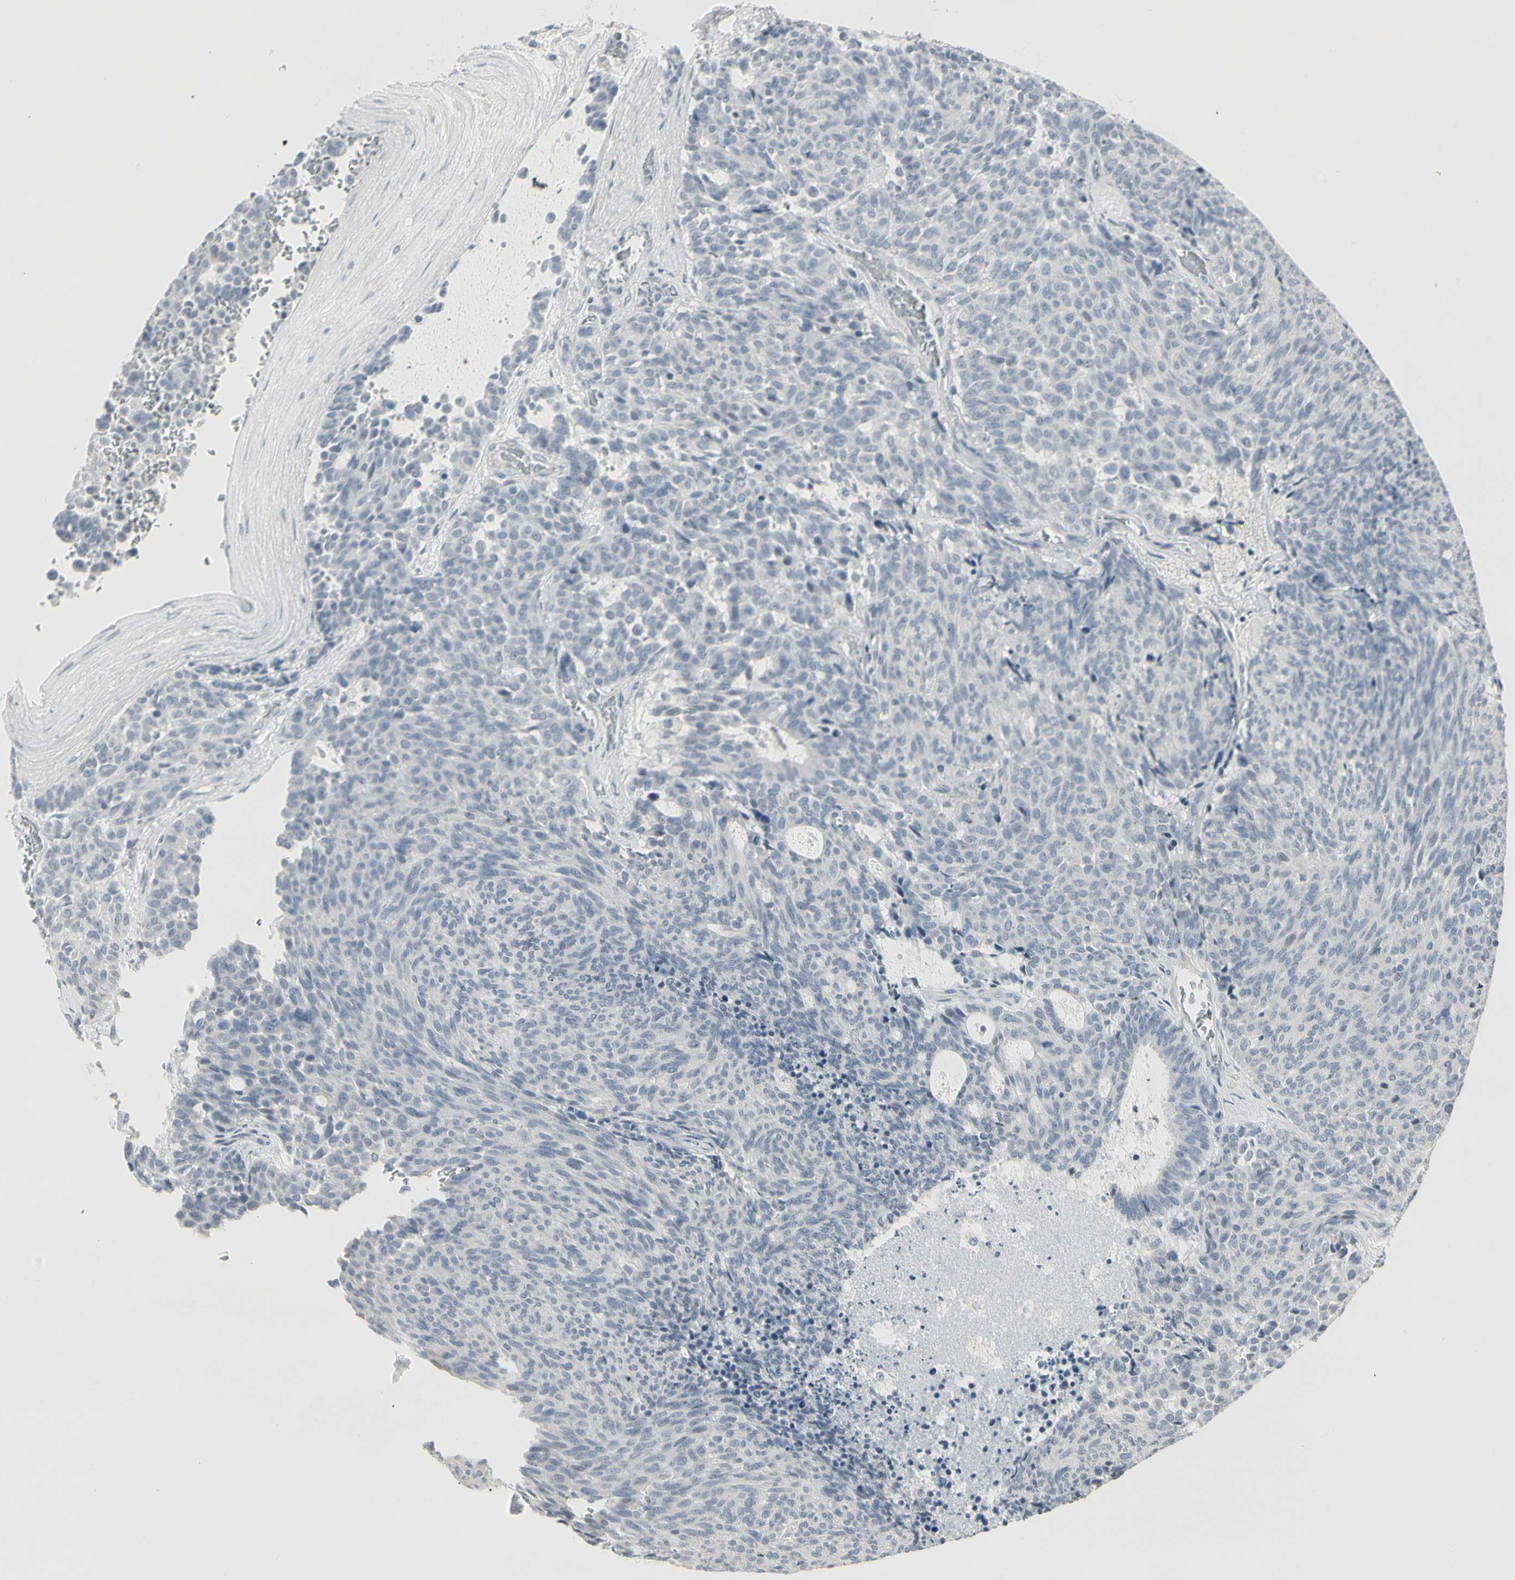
{"staining": {"intensity": "negative", "quantity": "none", "location": "none"}, "tissue": "carcinoid", "cell_type": "Tumor cells", "image_type": "cancer", "snomed": [{"axis": "morphology", "description": "Carcinoid, malignant, NOS"}, {"axis": "topography", "description": "Pancreas"}], "caption": "This photomicrograph is of carcinoid stained with immunohistochemistry (IHC) to label a protein in brown with the nuclei are counter-stained blue. There is no positivity in tumor cells.", "gene": "DMPK", "patient": {"sex": "female", "age": 54}}